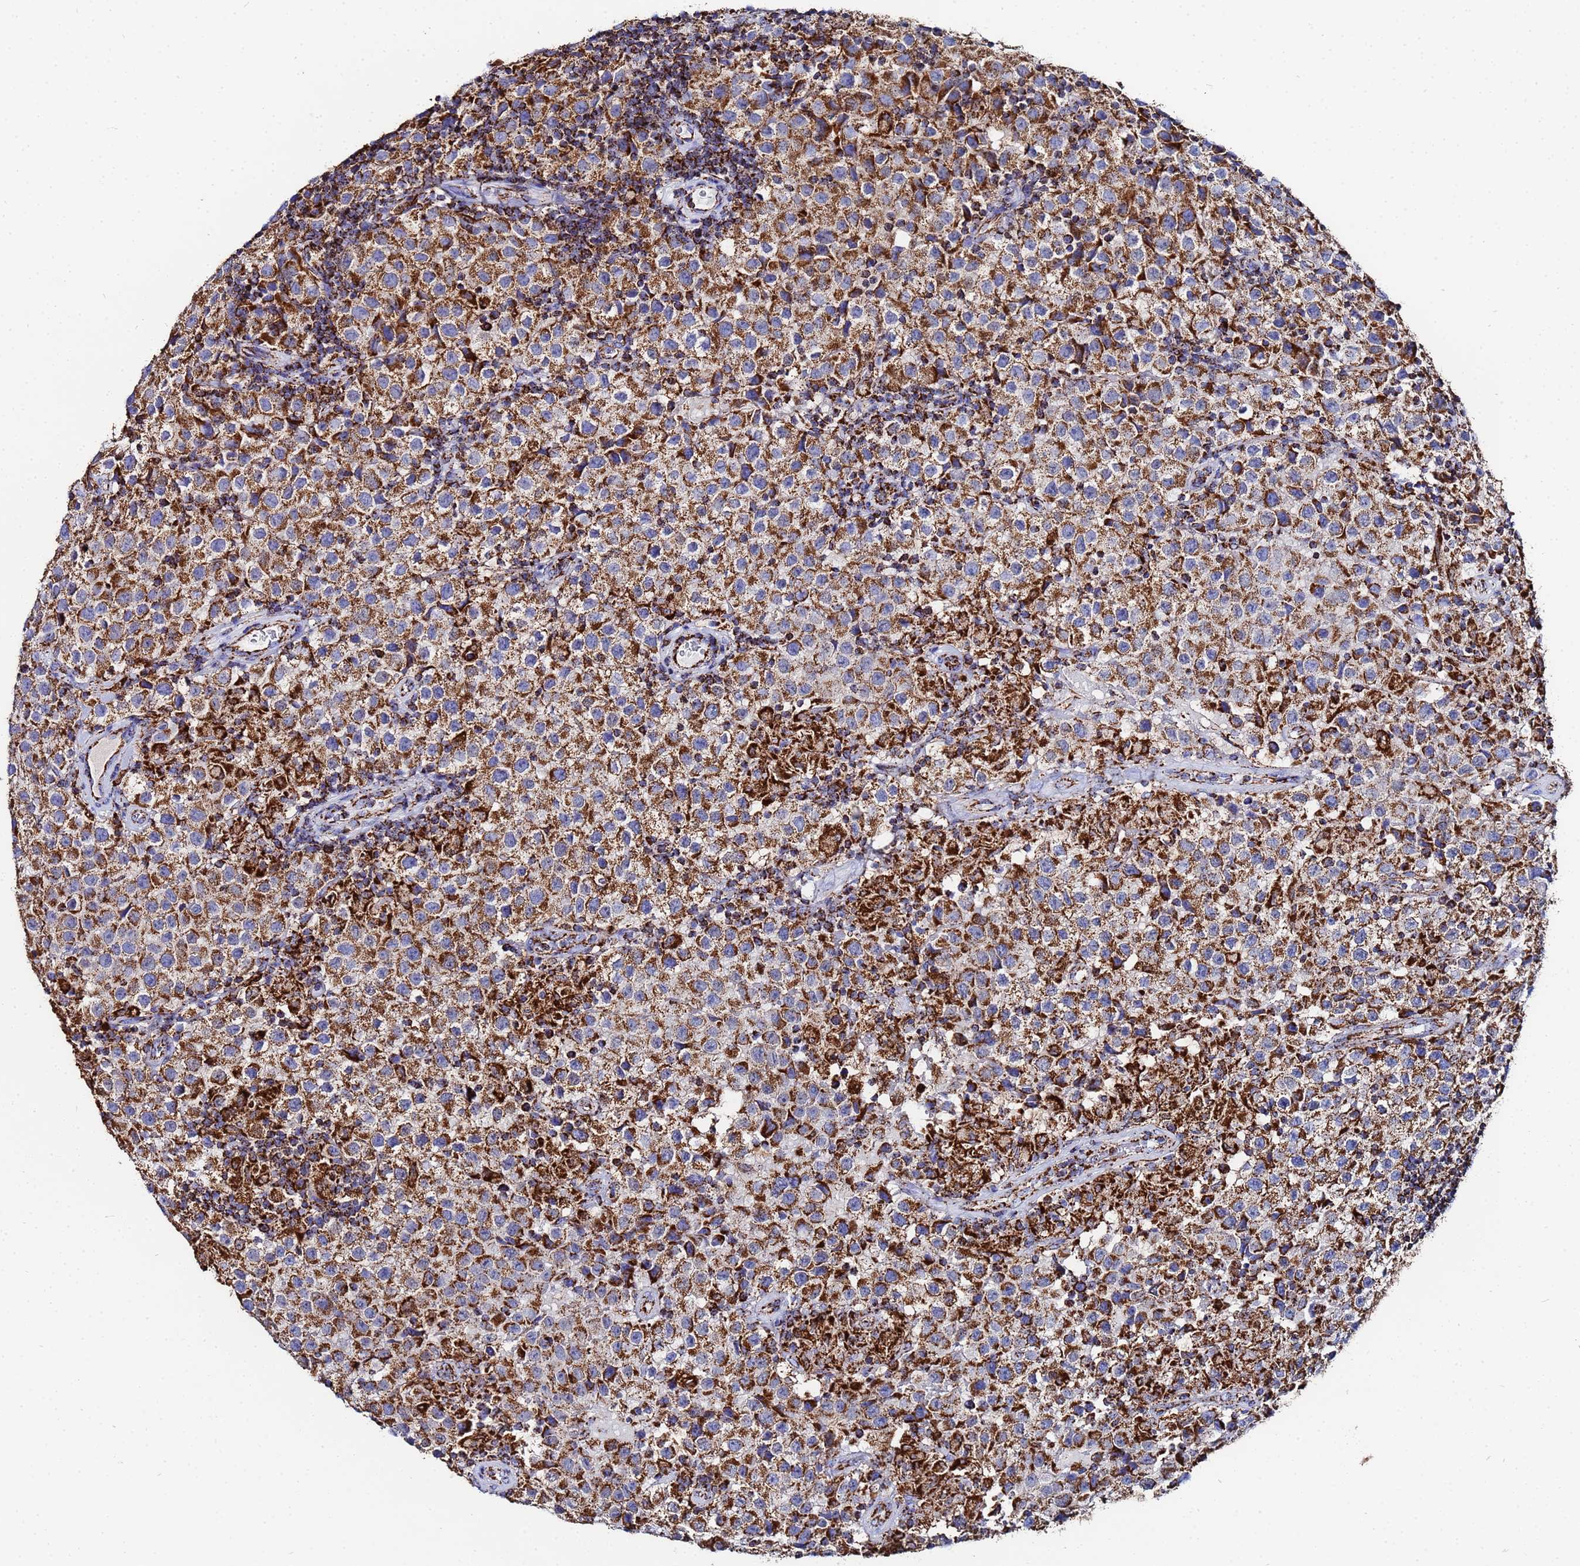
{"staining": {"intensity": "moderate", "quantity": ">75%", "location": "cytoplasmic/membranous"}, "tissue": "testis cancer", "cell_type": "Tumor cells", "image_type": "cancer", "snomed": [{"axis": "morphology", "description": "Seminoma, NOS"}, {"axis": "morphology", "description": "Carcinoma, Embryonal, NOS"}, {"axis": "topography", "description": "Testis"}], "caption": "Human testis seminoma stained with a protein marker demonstrates moderate staining in tumor cells.", "gene": "GLUD1", "patient": {"sex": "male", "age": 41}}